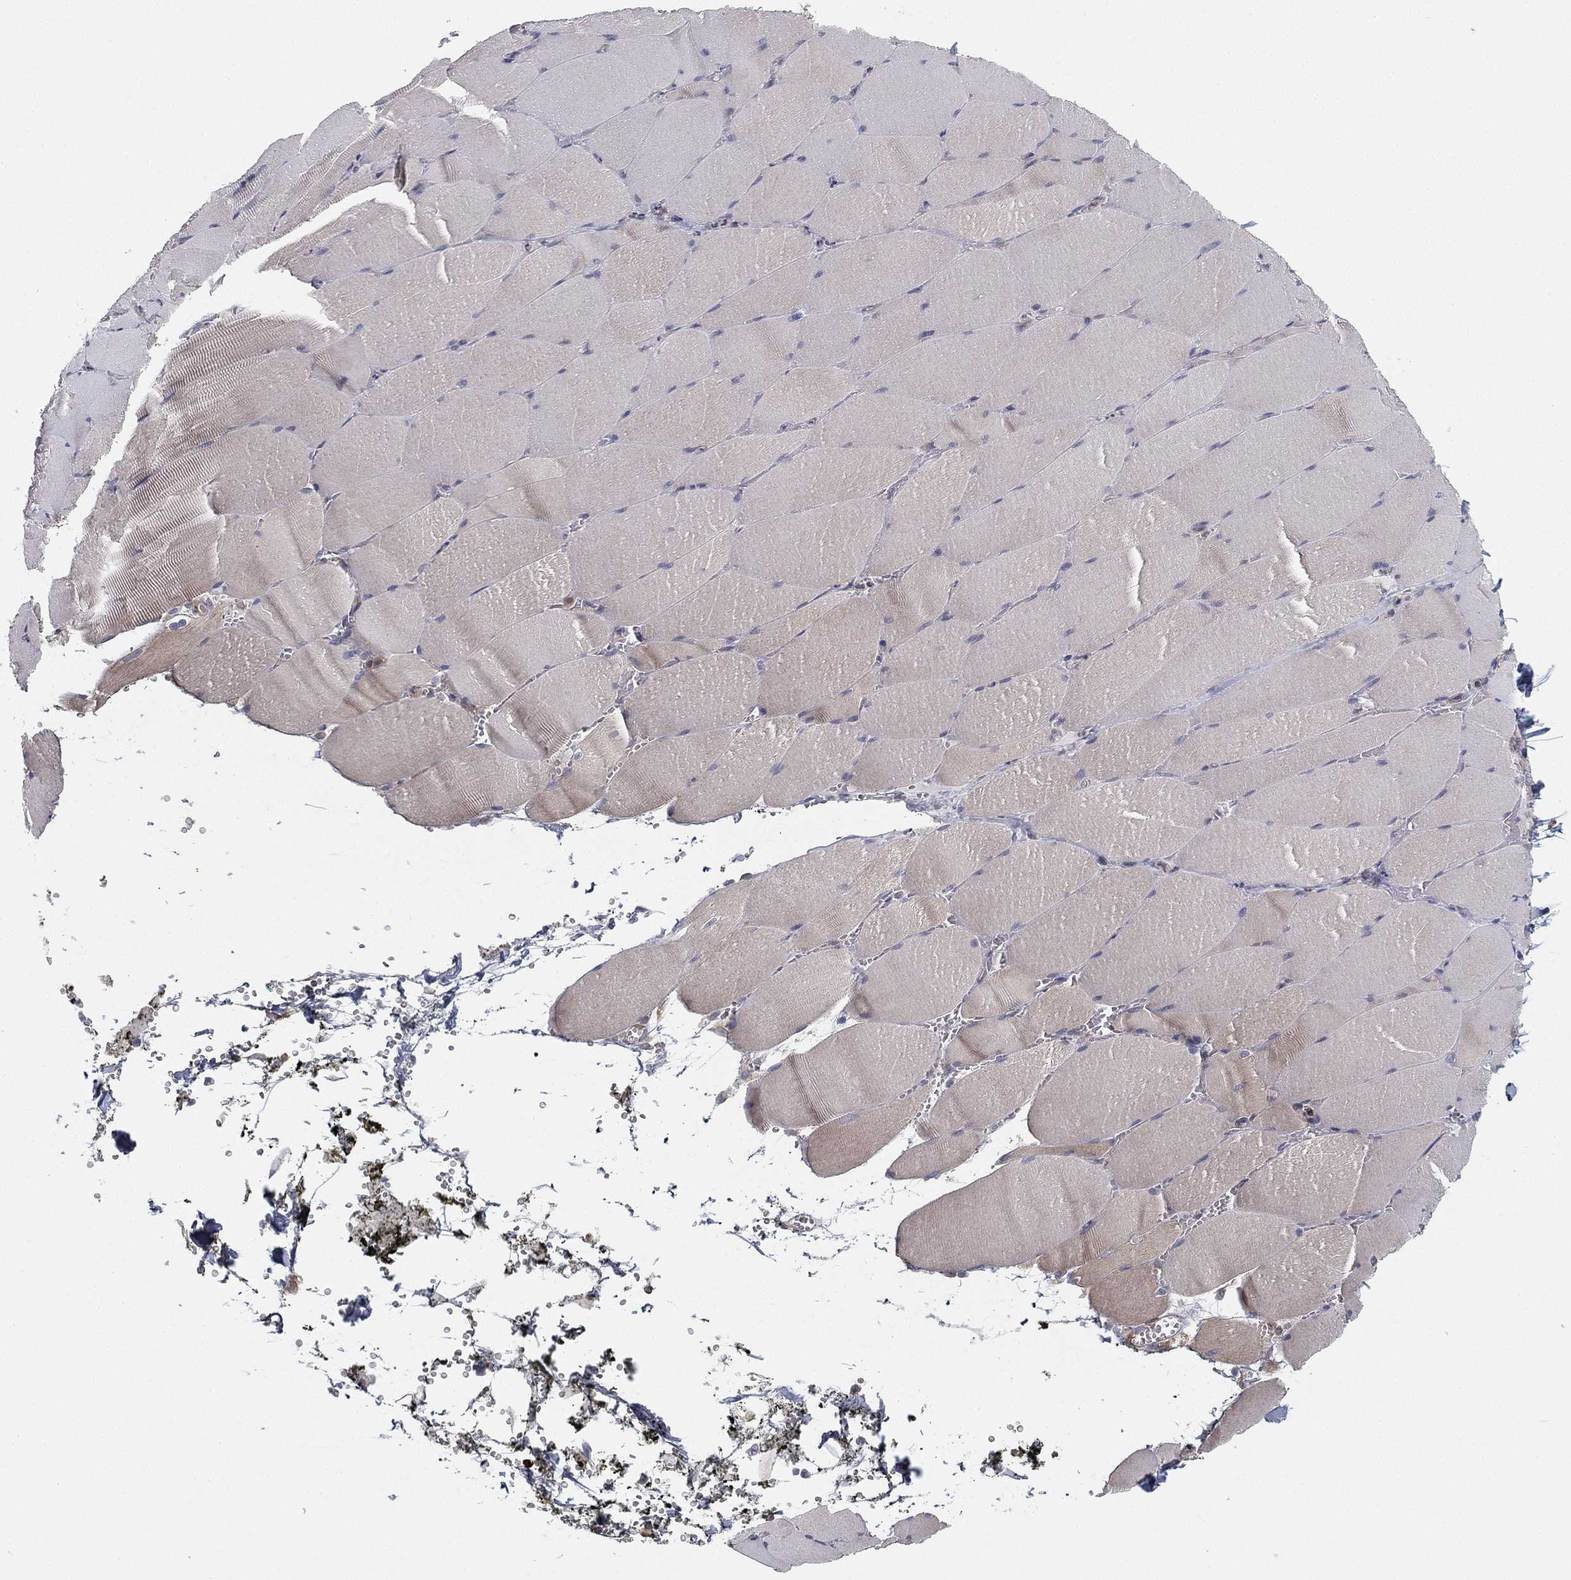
{"staining": {"intensity": "weak", "quantity": "<25%", "location": "cytoplasmic/membranous"}, "tissue": "skeletal muscle", "cell_type": "Myocytes", "image_type": "normal", "snomed": [{"axis": "morphology", "description": "Normal tissue, NOS"}, {"axis": "topography", "description": "Skeletal muscle"}], "caption": "DAB immunohistochemical staining of normal skeletal muscle exhibits no significant positivity in myocytes. (DAB IHC, high magnification).", "gene": "CYB5B", "patient": {"sex": "male", "age": 56}}